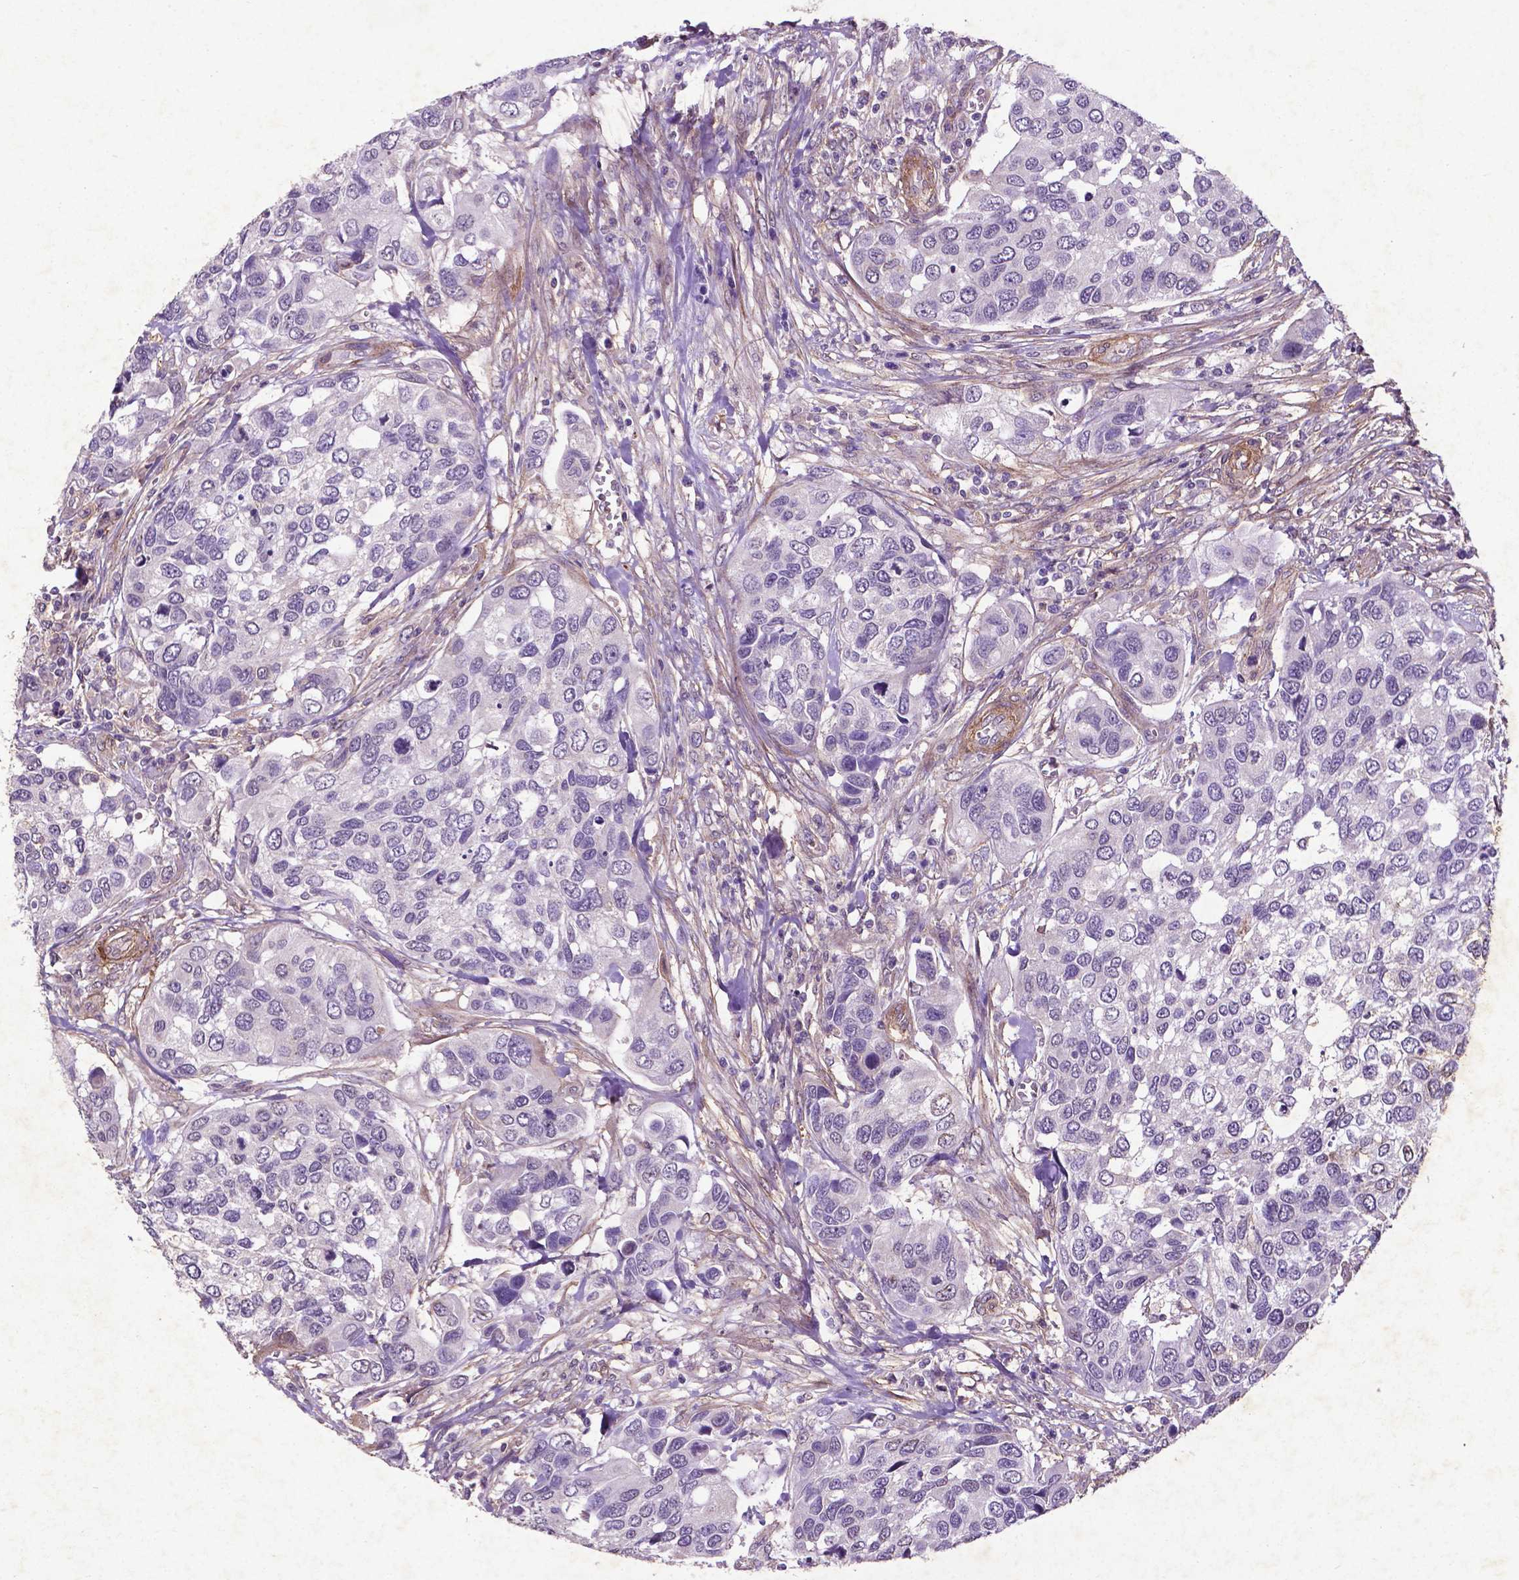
{"staining": {"intensity": "negative", "quantity": "none", "location": "none"}, "tissue": "urothelial cancer", "cell_type": "Tumor cells", "image_type": "cancer", "snomed": [{"axis": "morphology", "description": "Urothelial carcinoma, High grade"}, {"axis": "topography", "description": "Urinary bladder"}], "caption": "Histopathology image shows no protein positivity in tumor cells of high-grade urothelial carcinoma tissue.", "gene": "RRAS", "patient": {"sex": "male", "age": 60}}